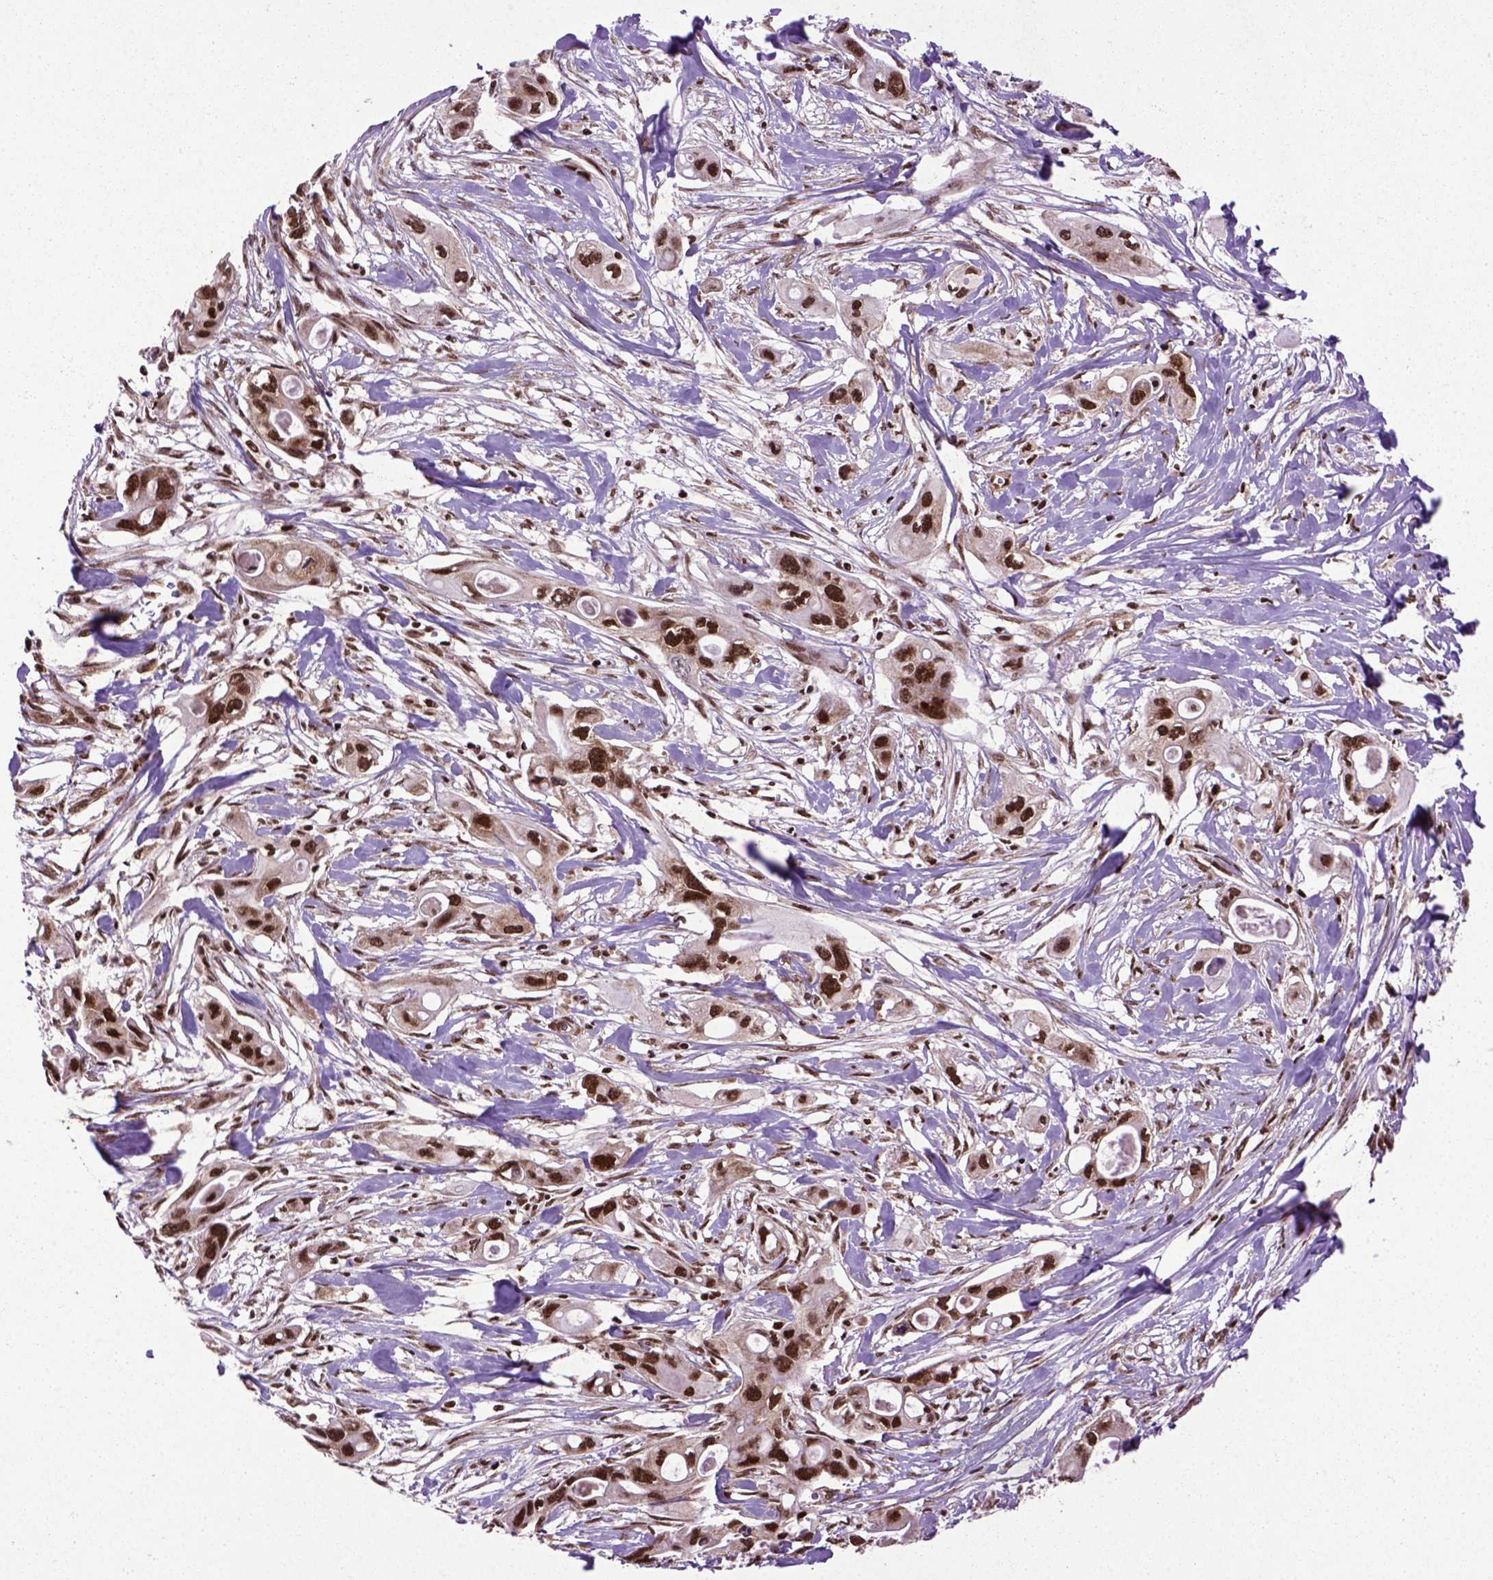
{"staining": {"intensity": "strong", "quantity": ">75%", "location": "nuclear"}, "tissue": "pancreatic cancer", "cell_type": "Tumor cells", "image_type": "cancer", "snomed": [{"axis": "morphology", "description": "Adenocarcinoma, NOS"}, {"axis": "topography", "description": "Pancreas"}], "caption": "There is high levels of strong nuclear expression in tumor cells of pancreatic adenocarcinoma, as demonstrated by immunohistochemical staining (brown color).", "gene": "CELF1", "patient": {"sex": "male", "age": 60}}